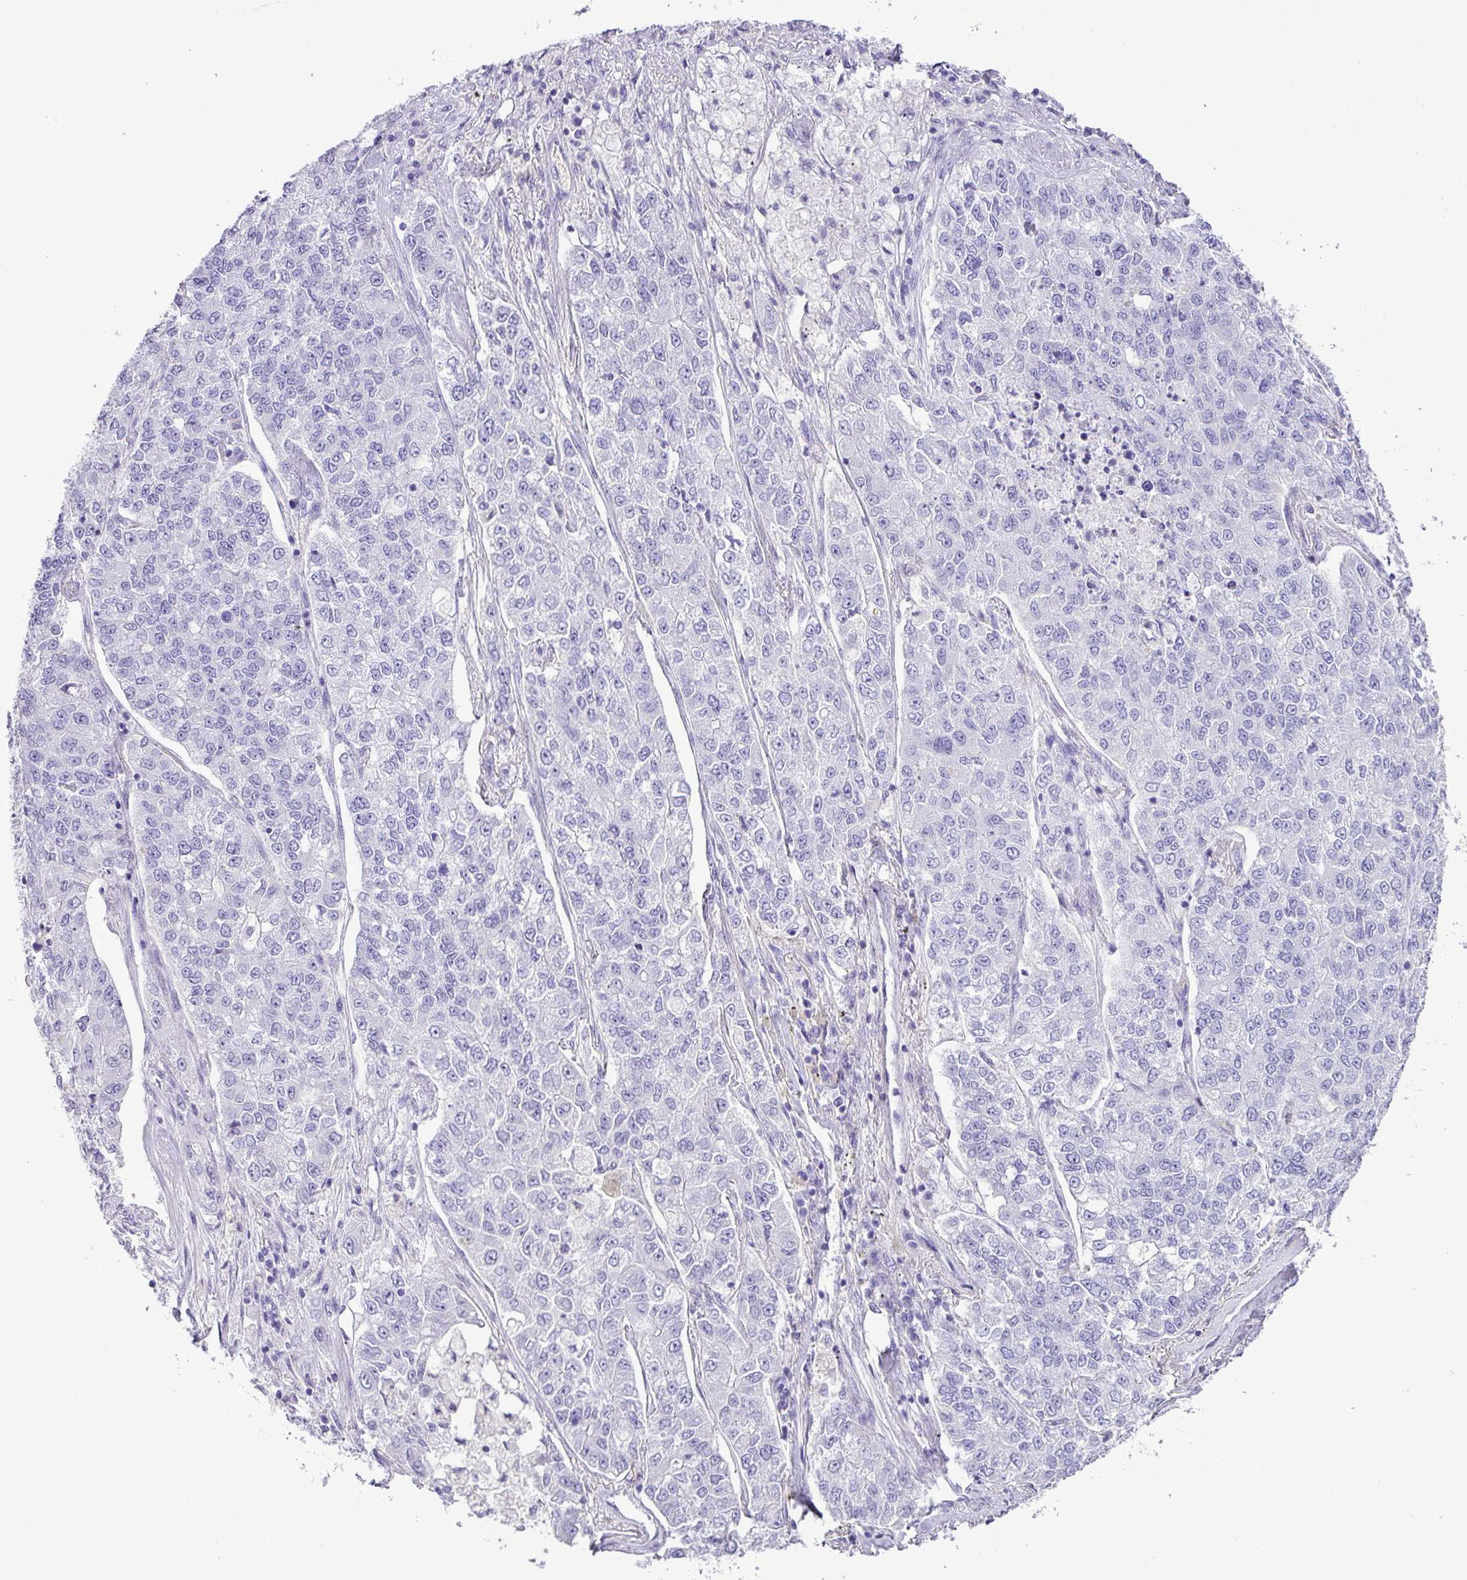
{"staining": {"intensity": "negative", "quantity": "none", "location": "none"}, "tissue": "lung cancer", "cell_type": "Tumor cells", "image_type": "cancer", "snomed": [{"axis": "morphology", "description": "Adenocarcinoma, NOS"}, {"axis": "topography", "description": "Lung"}], "caption": "High power microscopy photomicrograph of an immunohistochemistry histopathology image of adenocarcinoma (lung), revealing no significant positivity in tumor cells.", "gene": "ZSCAN5A", "patient": {"sex": "male", "age": 49}}